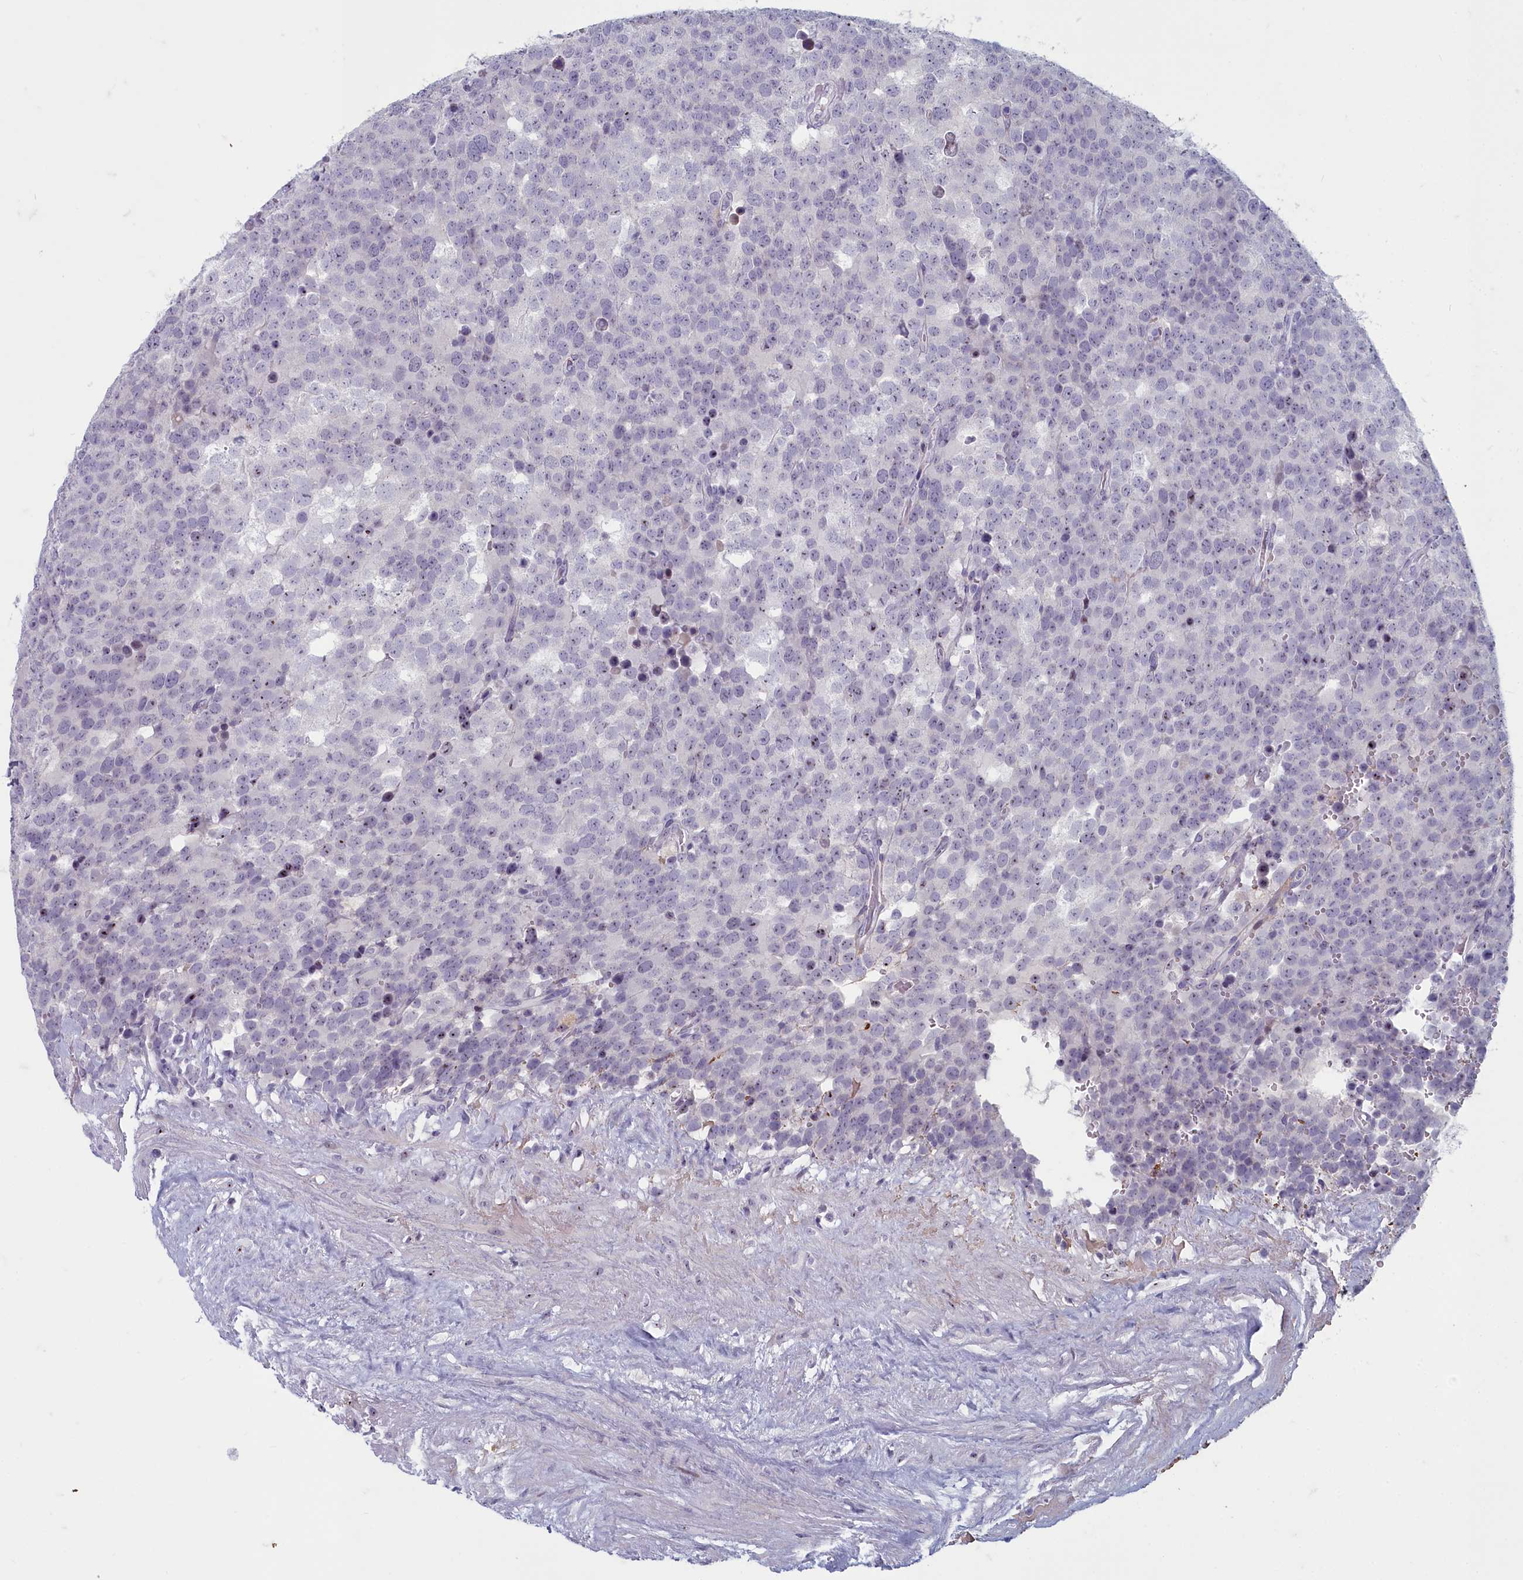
{"staining": {"intensity": "negative", "quantity": "none", "location": "none"}, "tissue": "testis cancer", "cell_type": "Tumor cells", "image_type": "cancer", "snomed": [{"axis": "morphology", "description": "Seminoma, NOS"}, {"axis": "topography", "description": "Testis"}], "caption": "DAB immunohistochemical staining of human testis seminoma demonstrates no significant expression in tumor cells.", "gene": "INSYN2A", "patient": {"sex": "male", "age": 71}}